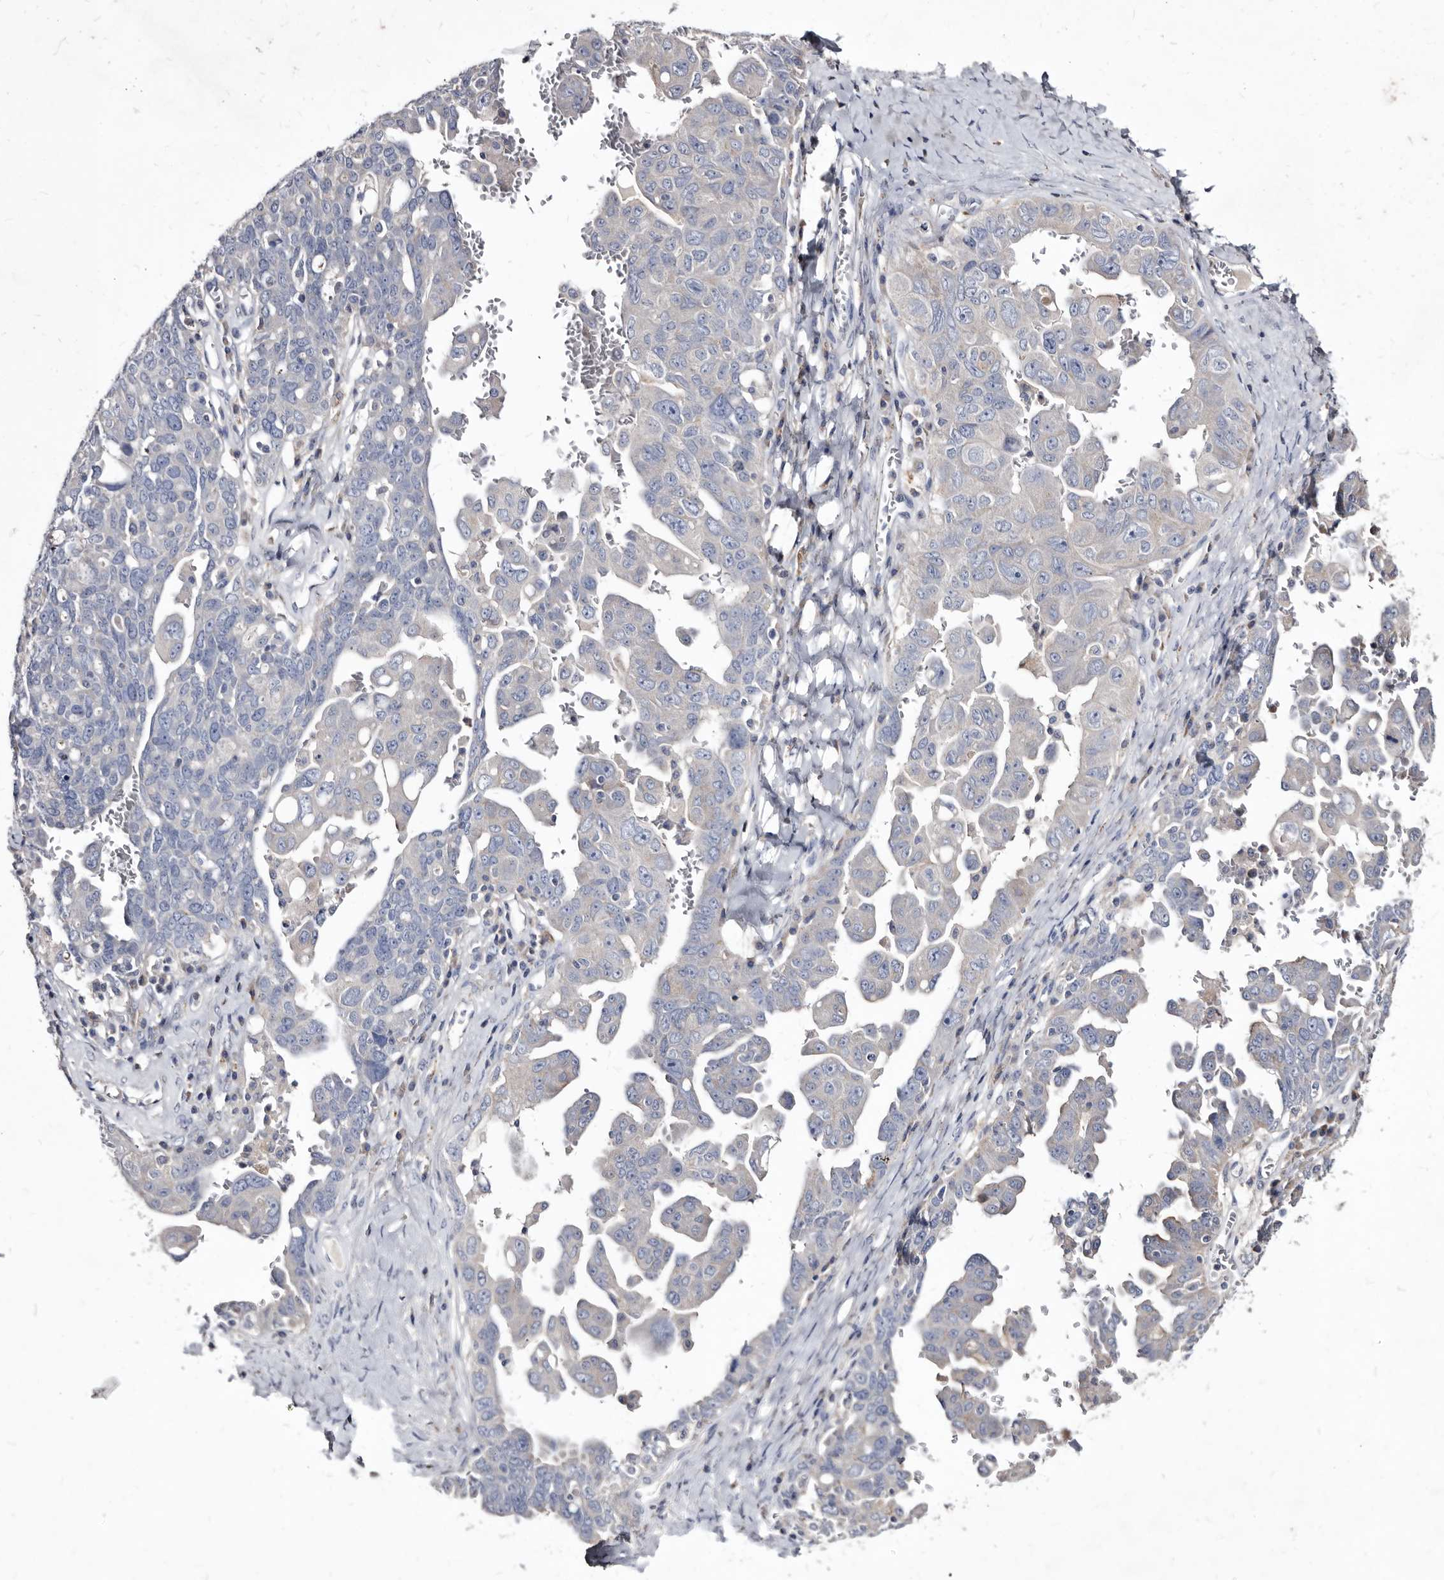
{"staining": {"intensity": "negative", "quantity": "none", "location": "none"}, "tissue": "ovarian cancer", "cell_type": "Tumor cells", "image_type": "cancer", "snomed": [{"axis": "morphology", "description": "Carcinoma, endometroid"}, {"axis": "topography", "description": "Ovary"}], "caption": "The photomicrograph demonstrates no staining of tumor cells in endometroid carcinoma (ovarian).", "gene": "SLC39A2", "patient": {"sex": "female", "age": 62}}